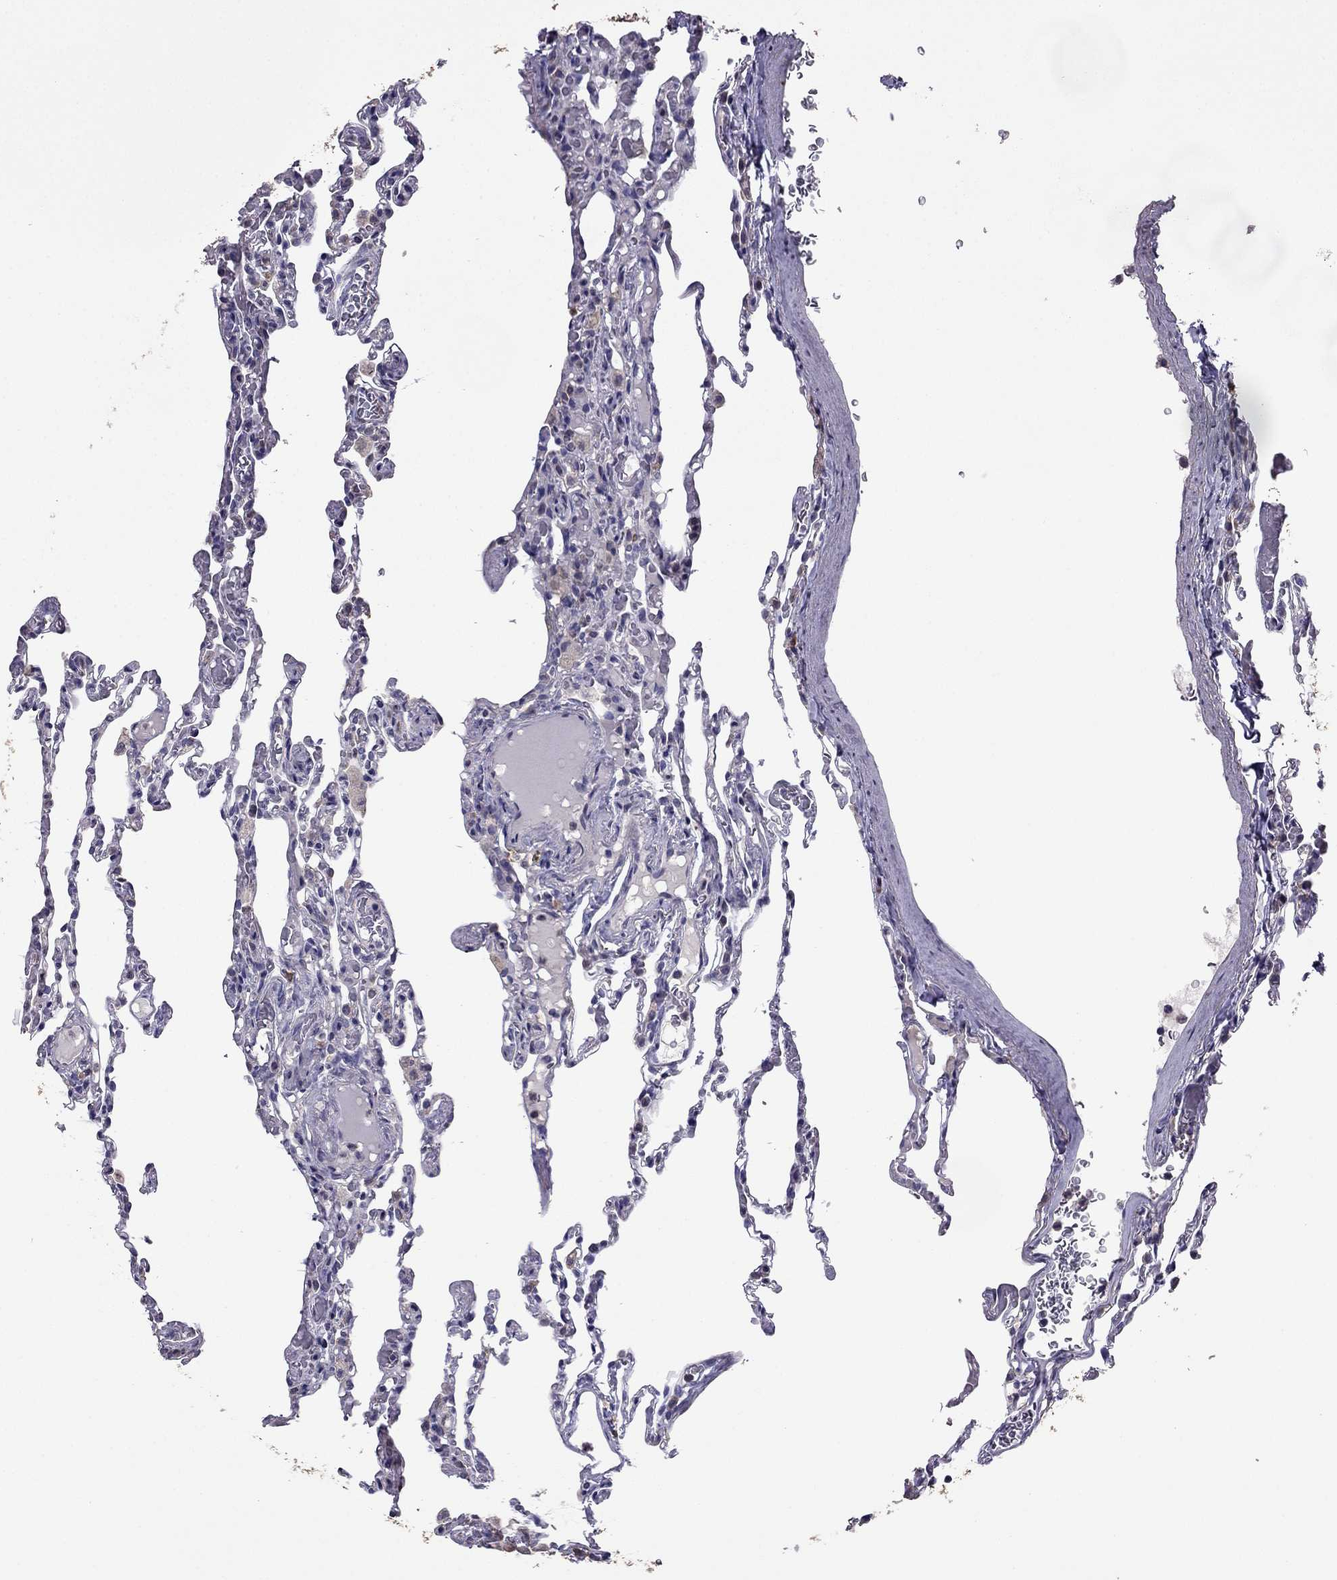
{"staining": {"intensity": "negative", "quantity": "none", "location": "none"}, "tissue": "lung", "cell_type": "Alveolar cells", "image_type": "normal", "snomed": [{"axis": "morphology", "description": "Normal tissue, NOS"}, {"axis": "topography", "description": "Lung"}], "caption": "Alveolar cells are negative for protein expression in unremarkable human lung. (DAB IHC visualized using brightfield microscopy, high magnification).", "gene": "CDH9", "patient": {"sex": "female", "age": 43}}